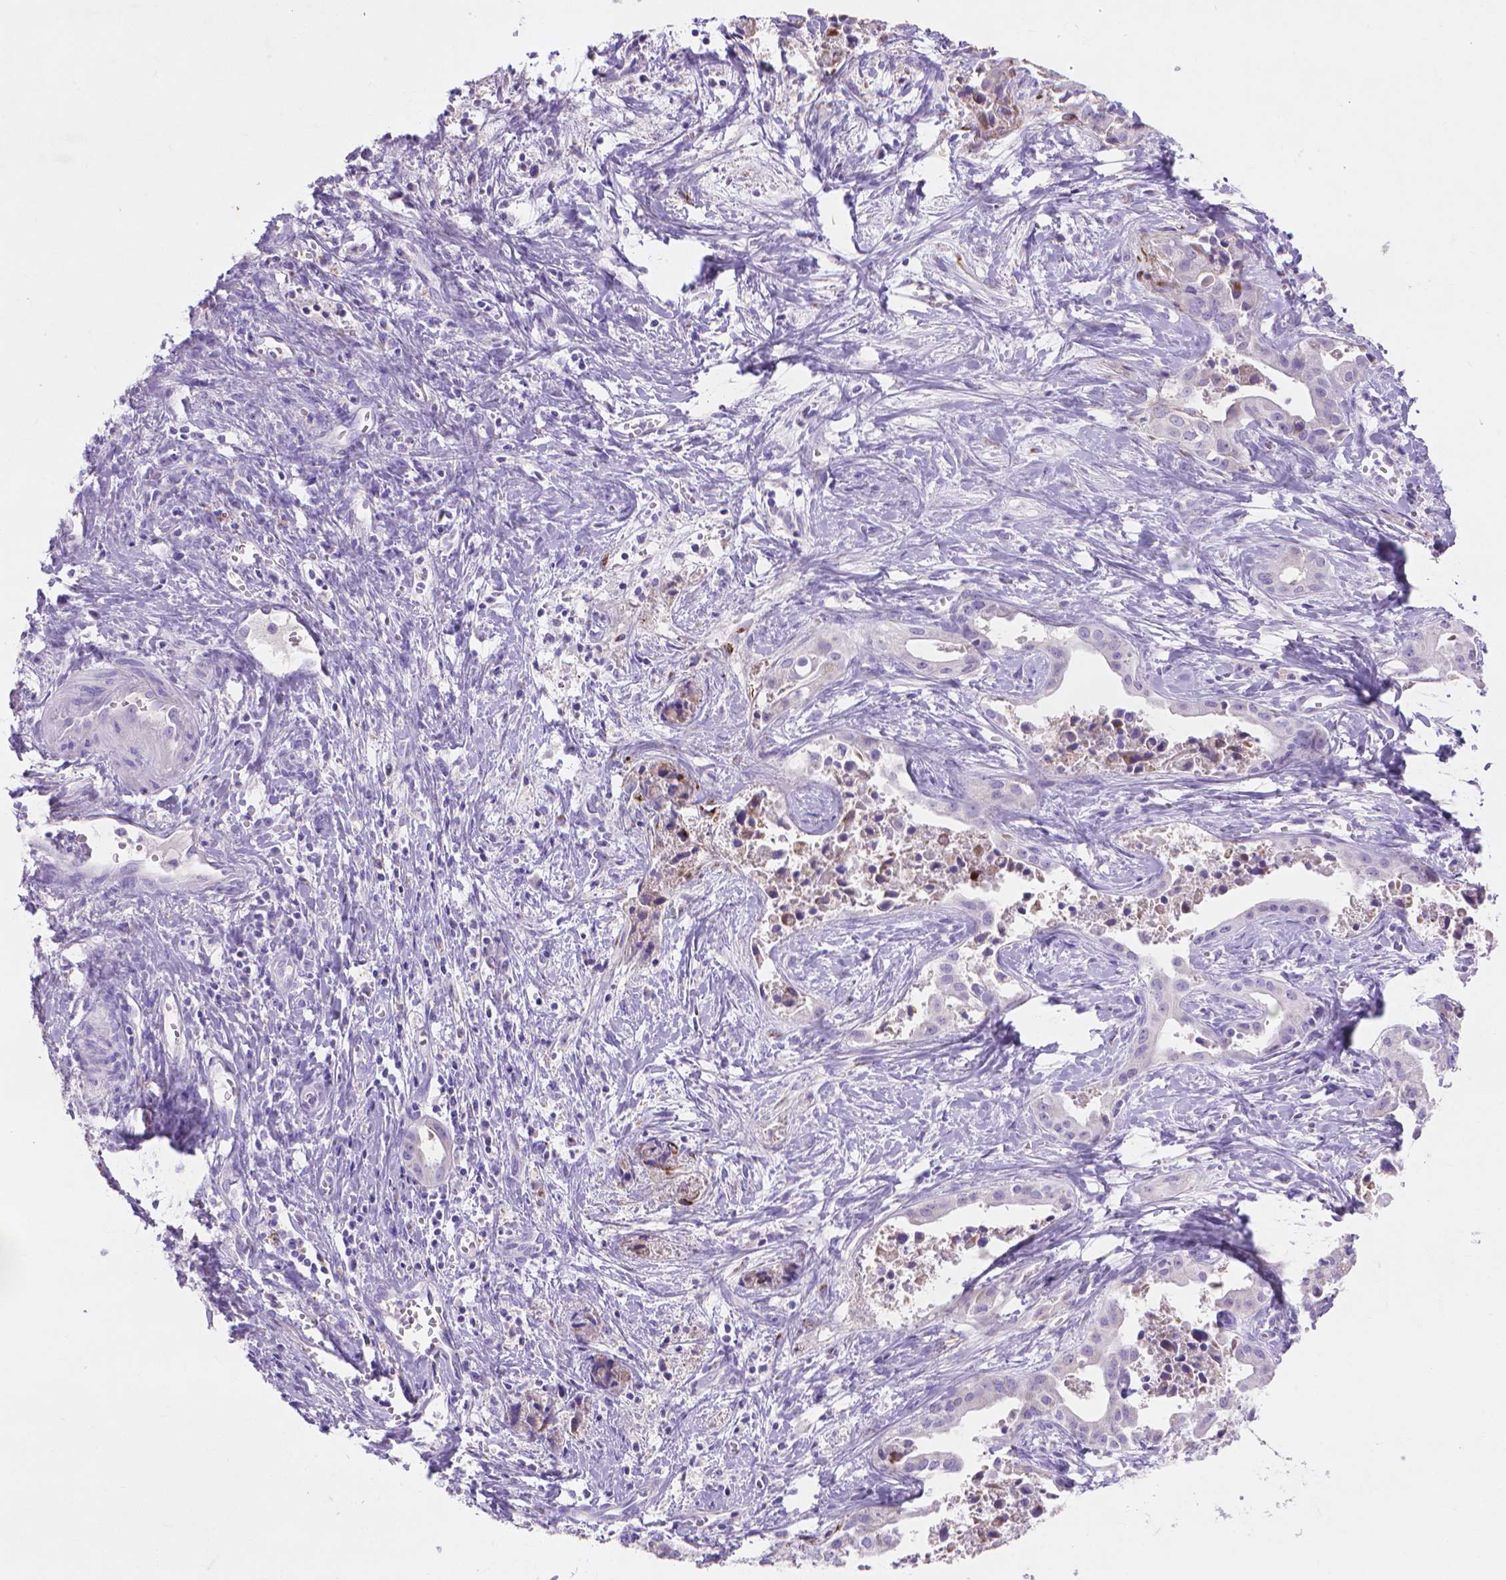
{"staining": {"intensity": "negative", "quantity": "none", "location": "none"}, "tissue": "liver cancer", "cell_type": "Tumor cells", "image_type": "cancer", "snomed": [{"axis": "morphology", "description": "Cholangiocarcinoma"}, {"axis": "topography", "description": "Liver"}], "caption": "Tumor cells are negative for brown protein staining in liver cholangiocarcinoma. The staining is performed using DAB brown chromogen with nuclei counter-stained in using hematoxylin.", "gene": "MMP11", "patient": {"sex": "female", "age": 65}}